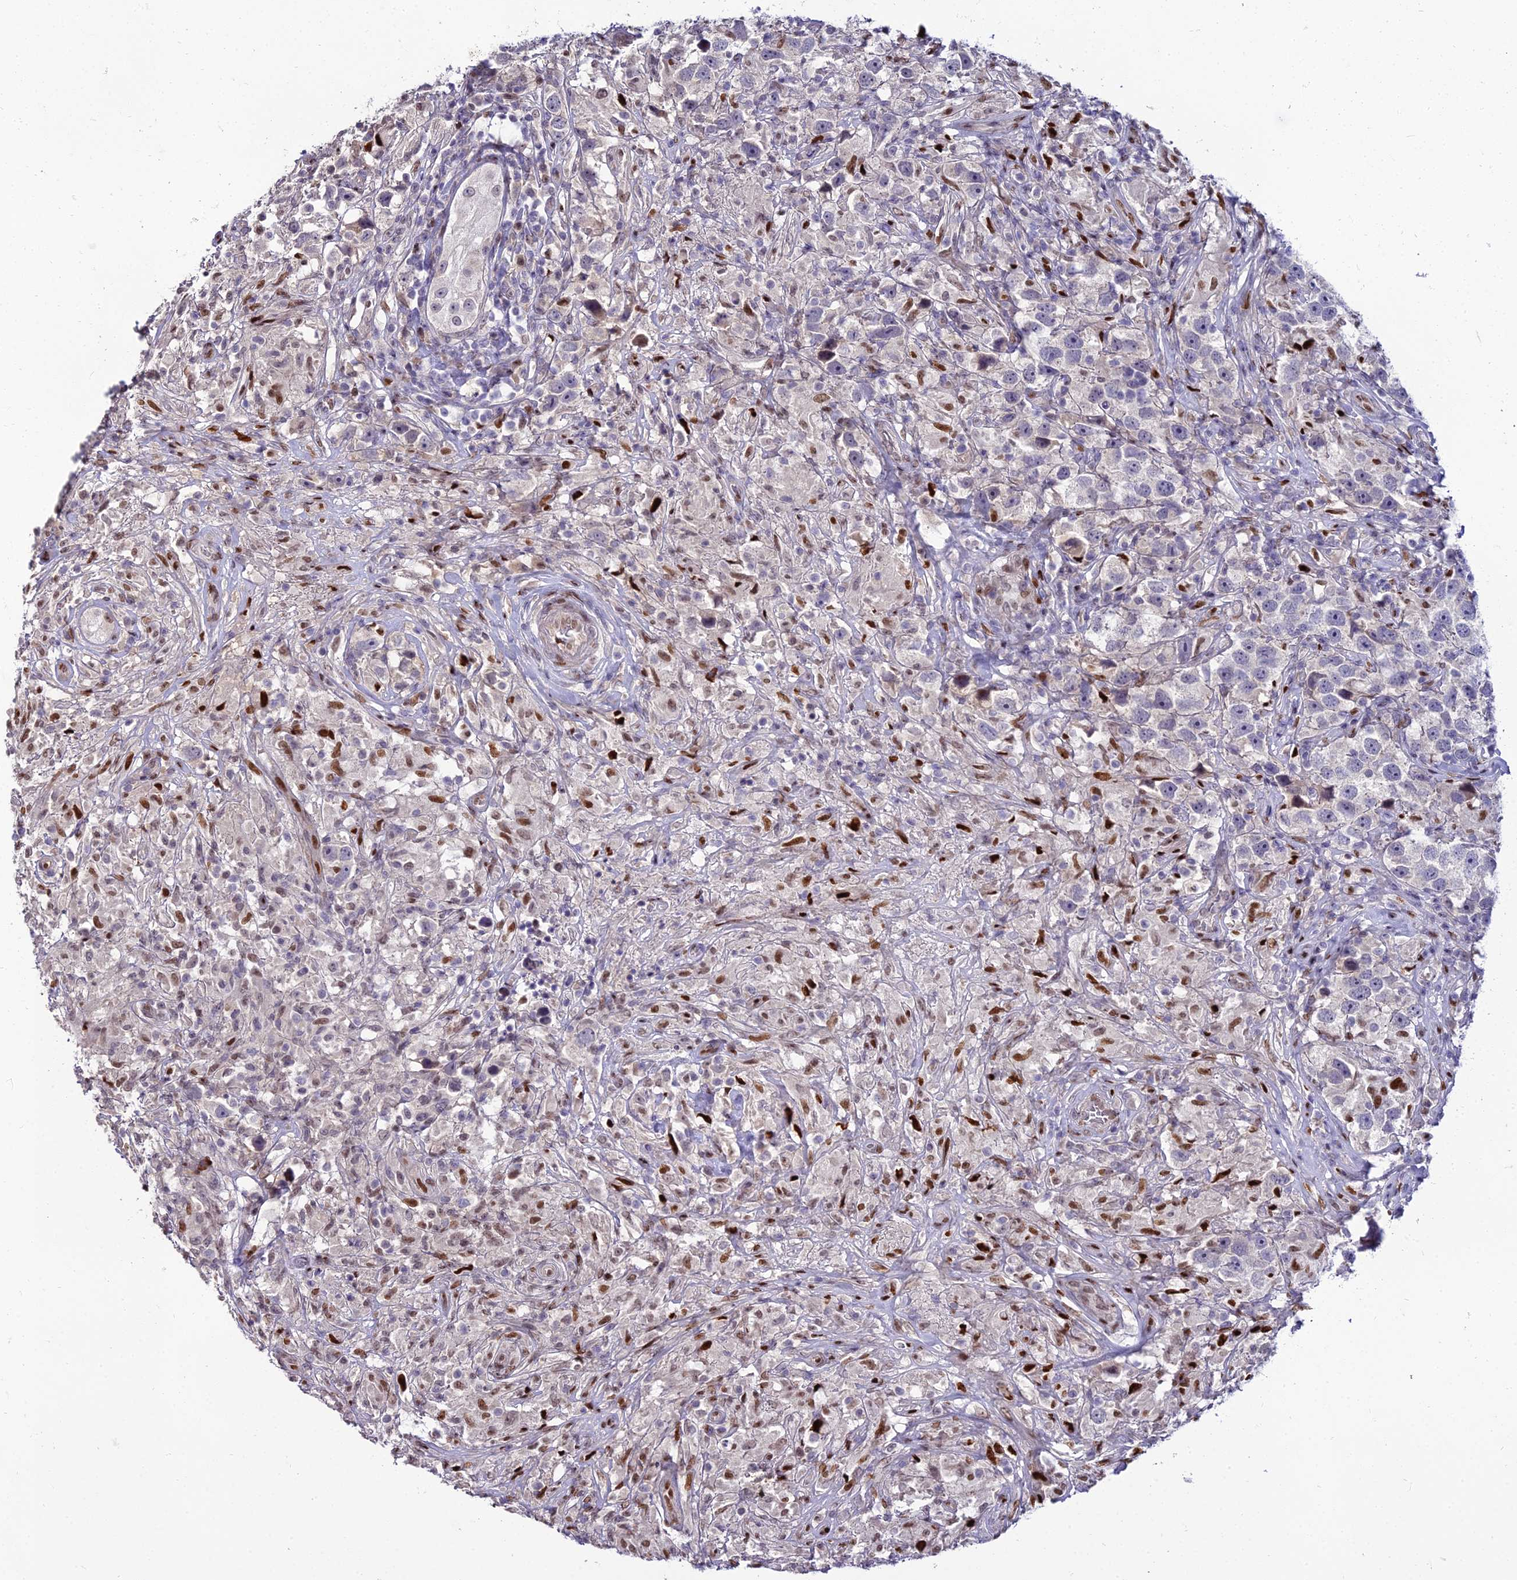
{"staining": {"intensity": "negative", "quantity": "none", "location": "none"}, "tissue": "testis cancer", "cell_type": "Tumor cells", "image_type": "cancer", "snomed": [{"axis": "morphology", "description": "Seminoma, NOS"}, {"axis": "topography", "description": "Testis"}], "caption": "High magnification brightfield microscopy of testis cancer (seminoma) stained with DAB (3,3'-diaminobenzidine) (brown) and counterstained with hematoxylin (blue): tumor cells show no significant staining.", "gene": "ZNF707", "patient": {"sex": "male", "age": 49}}